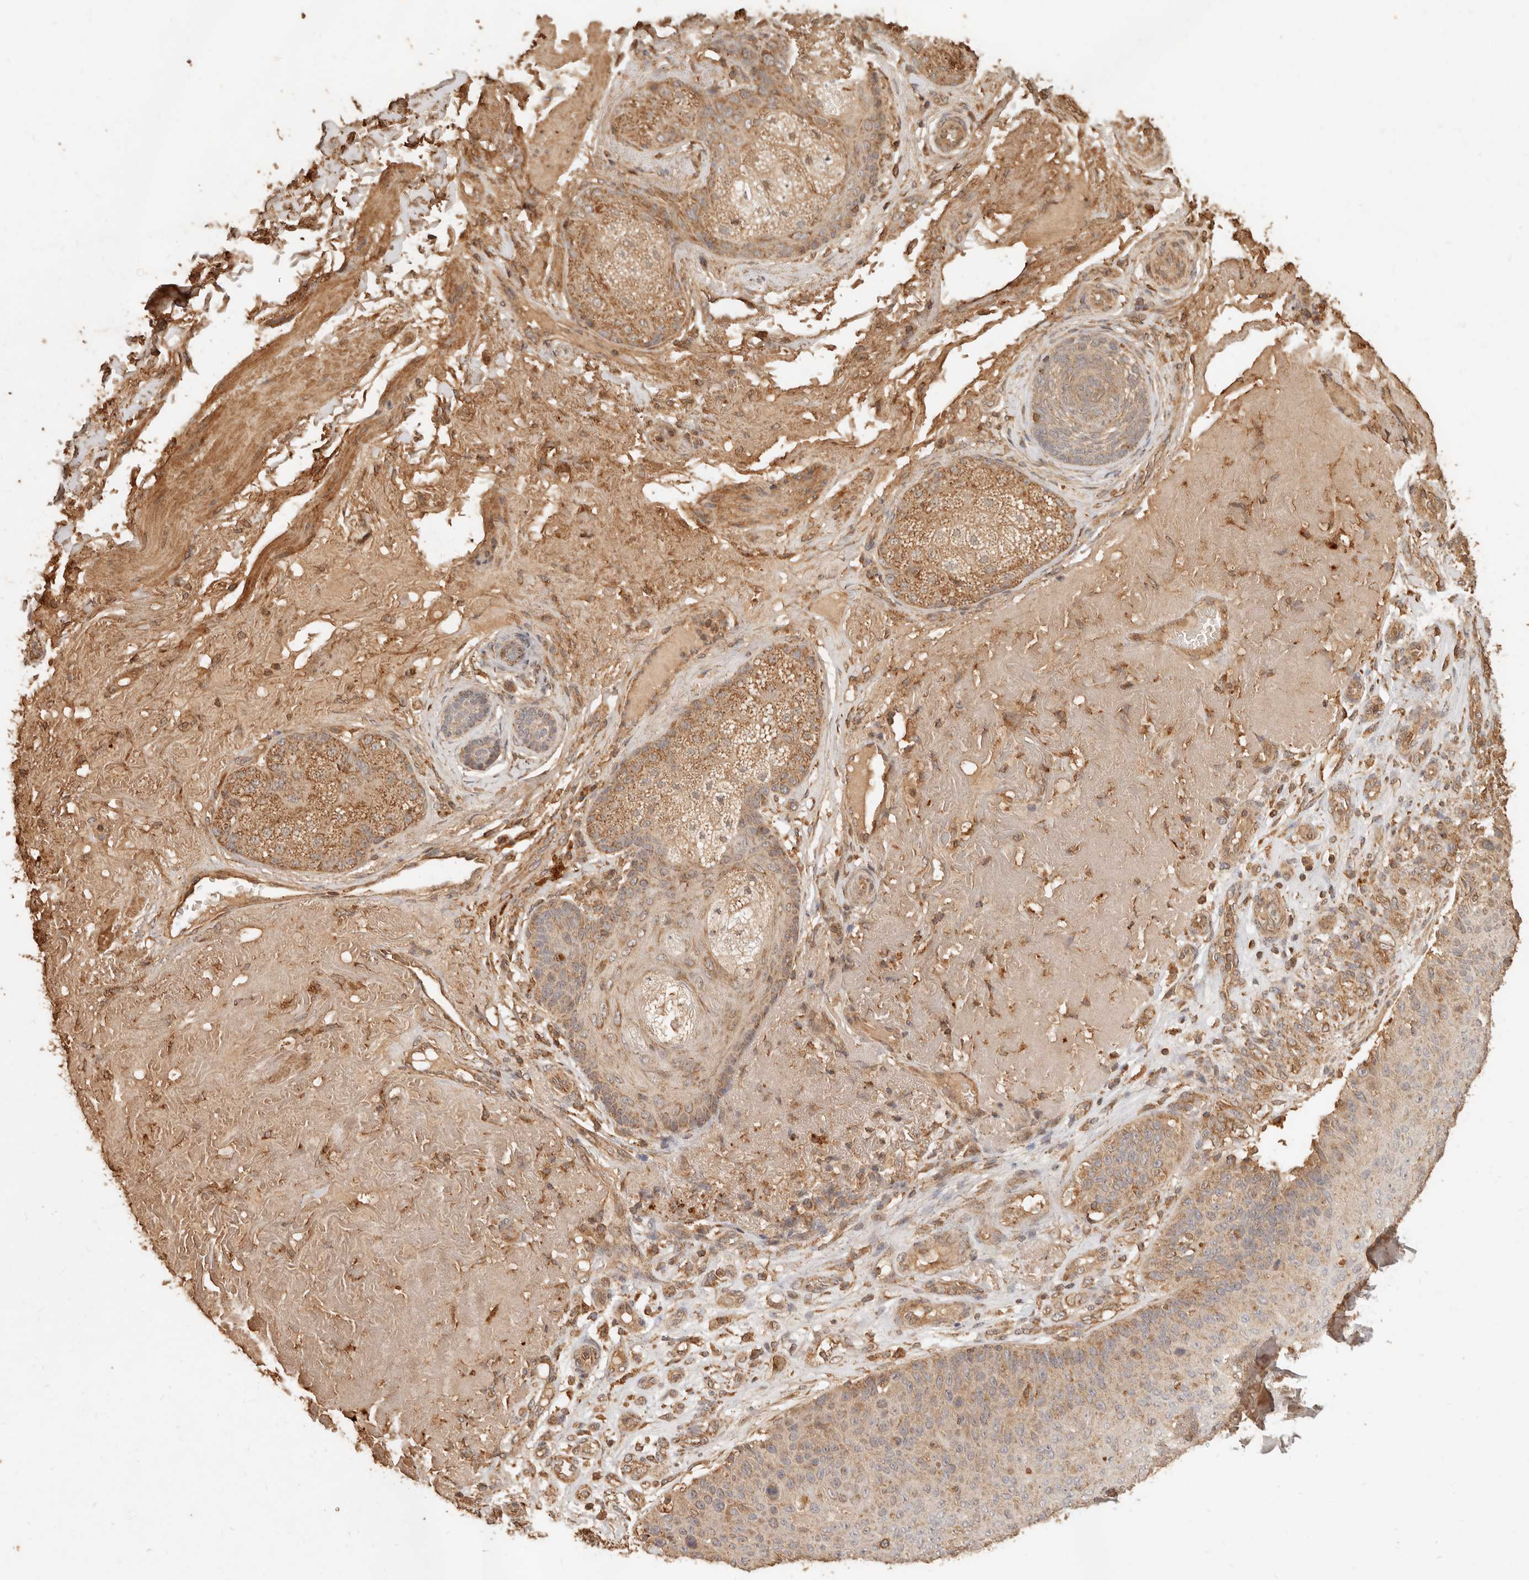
{"staining": {"intensity": "moderate", "quantity": ">75%", "location": "cytoplasmic/membranous"}, "tissue": "skin cancer", "cell_type": "Tumor cells", "image_type": "cancer", "snomed": [{"axis": "morphology", "description": "Squamous cell carcinoma, NOS"}, {"axis": "topography", "description": "Skin"}], "caption": "This is a histology image of IHC staining of squamous cell carcinoma (skin), which shows moderate positivity in the cytoplasmic/membranous of tumor cells.", "gene": "FAM180B", "patient": {"sex": "female", "age": 88}}